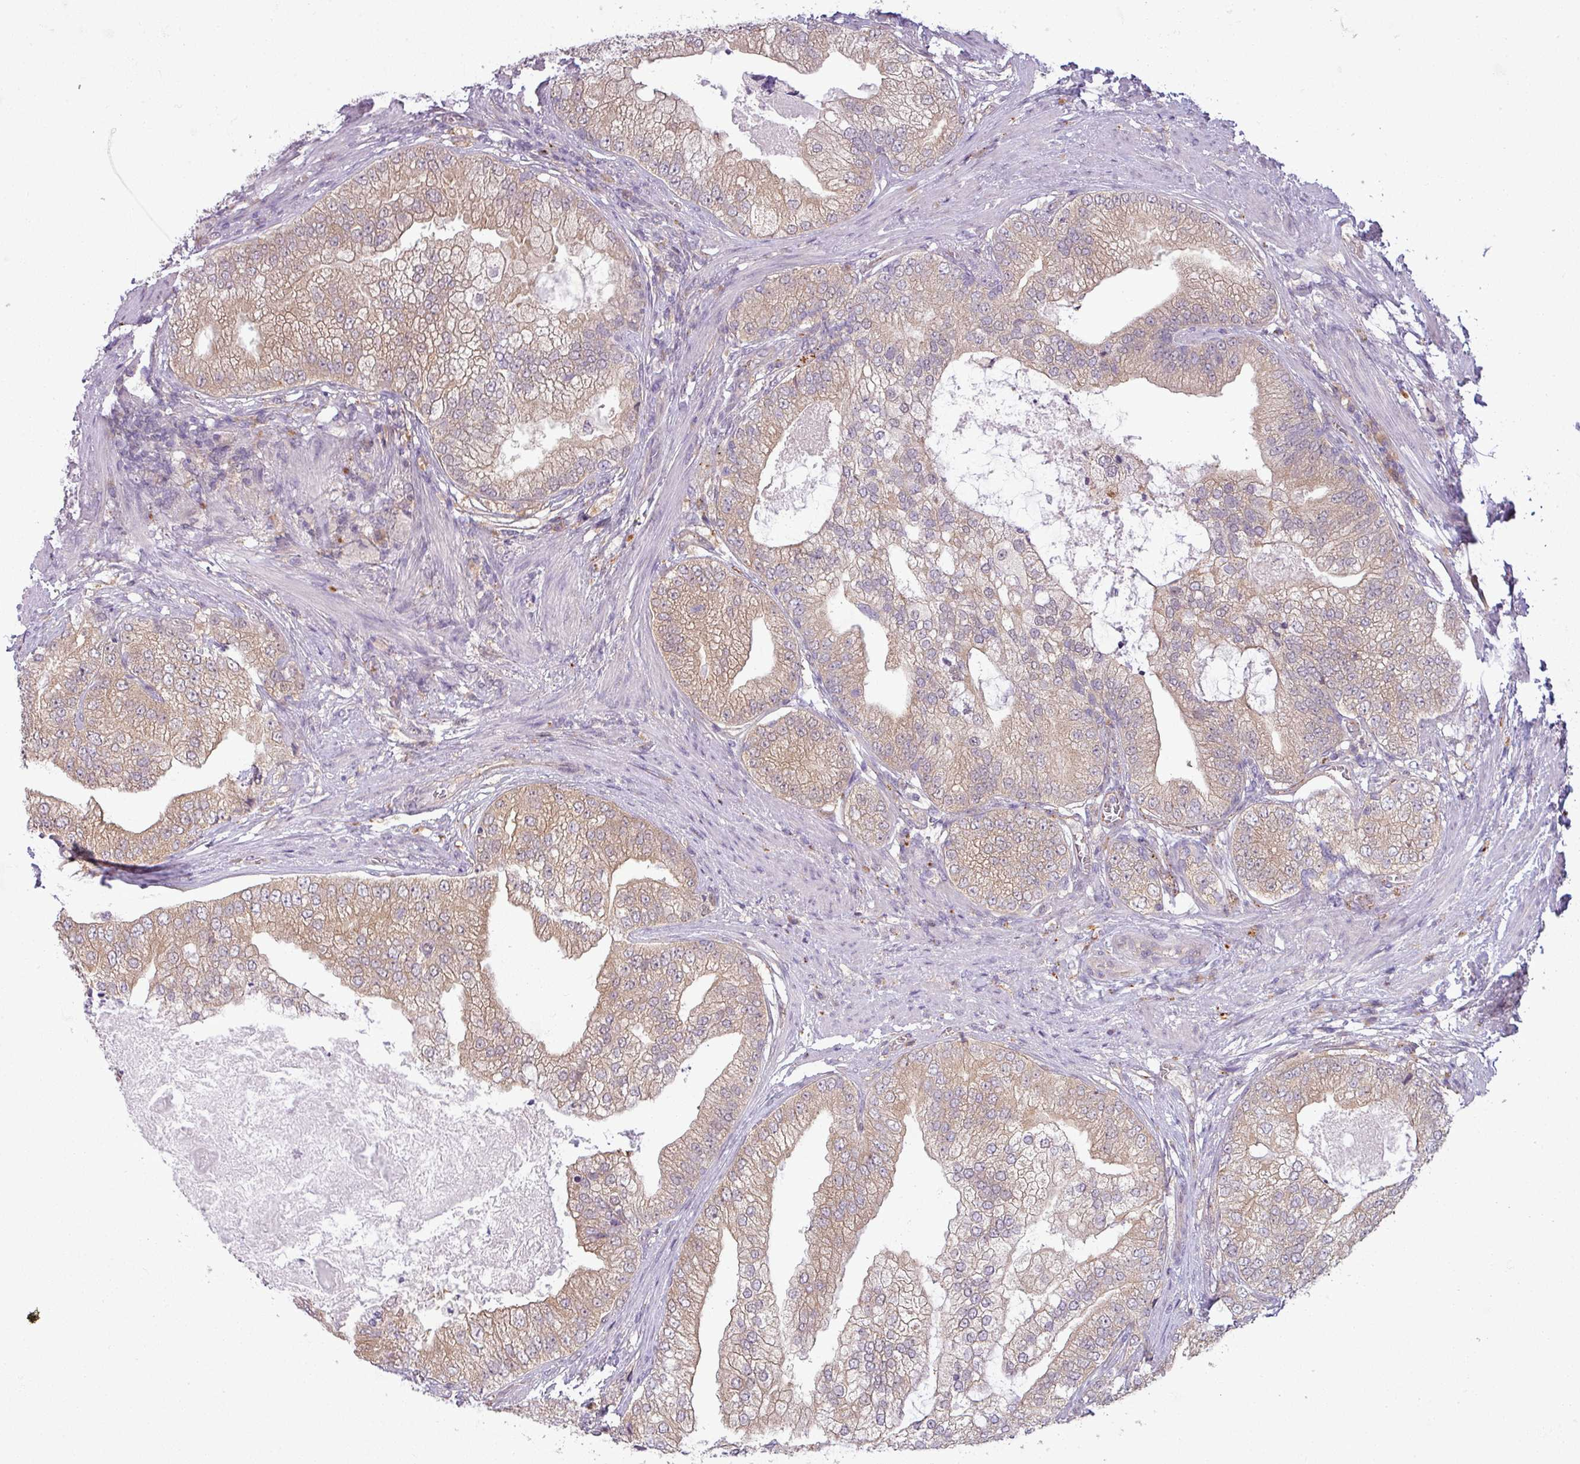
{"staining": {"intensity": "moderate", "quantity": ">75%", "location": "cytoplasmic/membranous"}, "tissue": "prostate cancer", "cell_type": "Tumor cells", "image_type": "cancer", "snomed": [{"axis": "morphology", "description": "Adenocarcinoma, High grade"}, {"axis": "topography", "description": "Prostate"}], "caption": "Protein expression analysis of human prostate cancer (high-grade adenocarcinoma) reveals moderate cytoplasmic/membranous positivity in approximately >75% of tumor cells. The staining was performed using DAB to visualize the protein expression in brown, while the nuclei were stained in blue with hematoxylin (Magnification: 20x).", "gene": "CCDC144A", "patient": {"sex": "male", "age": 70}}